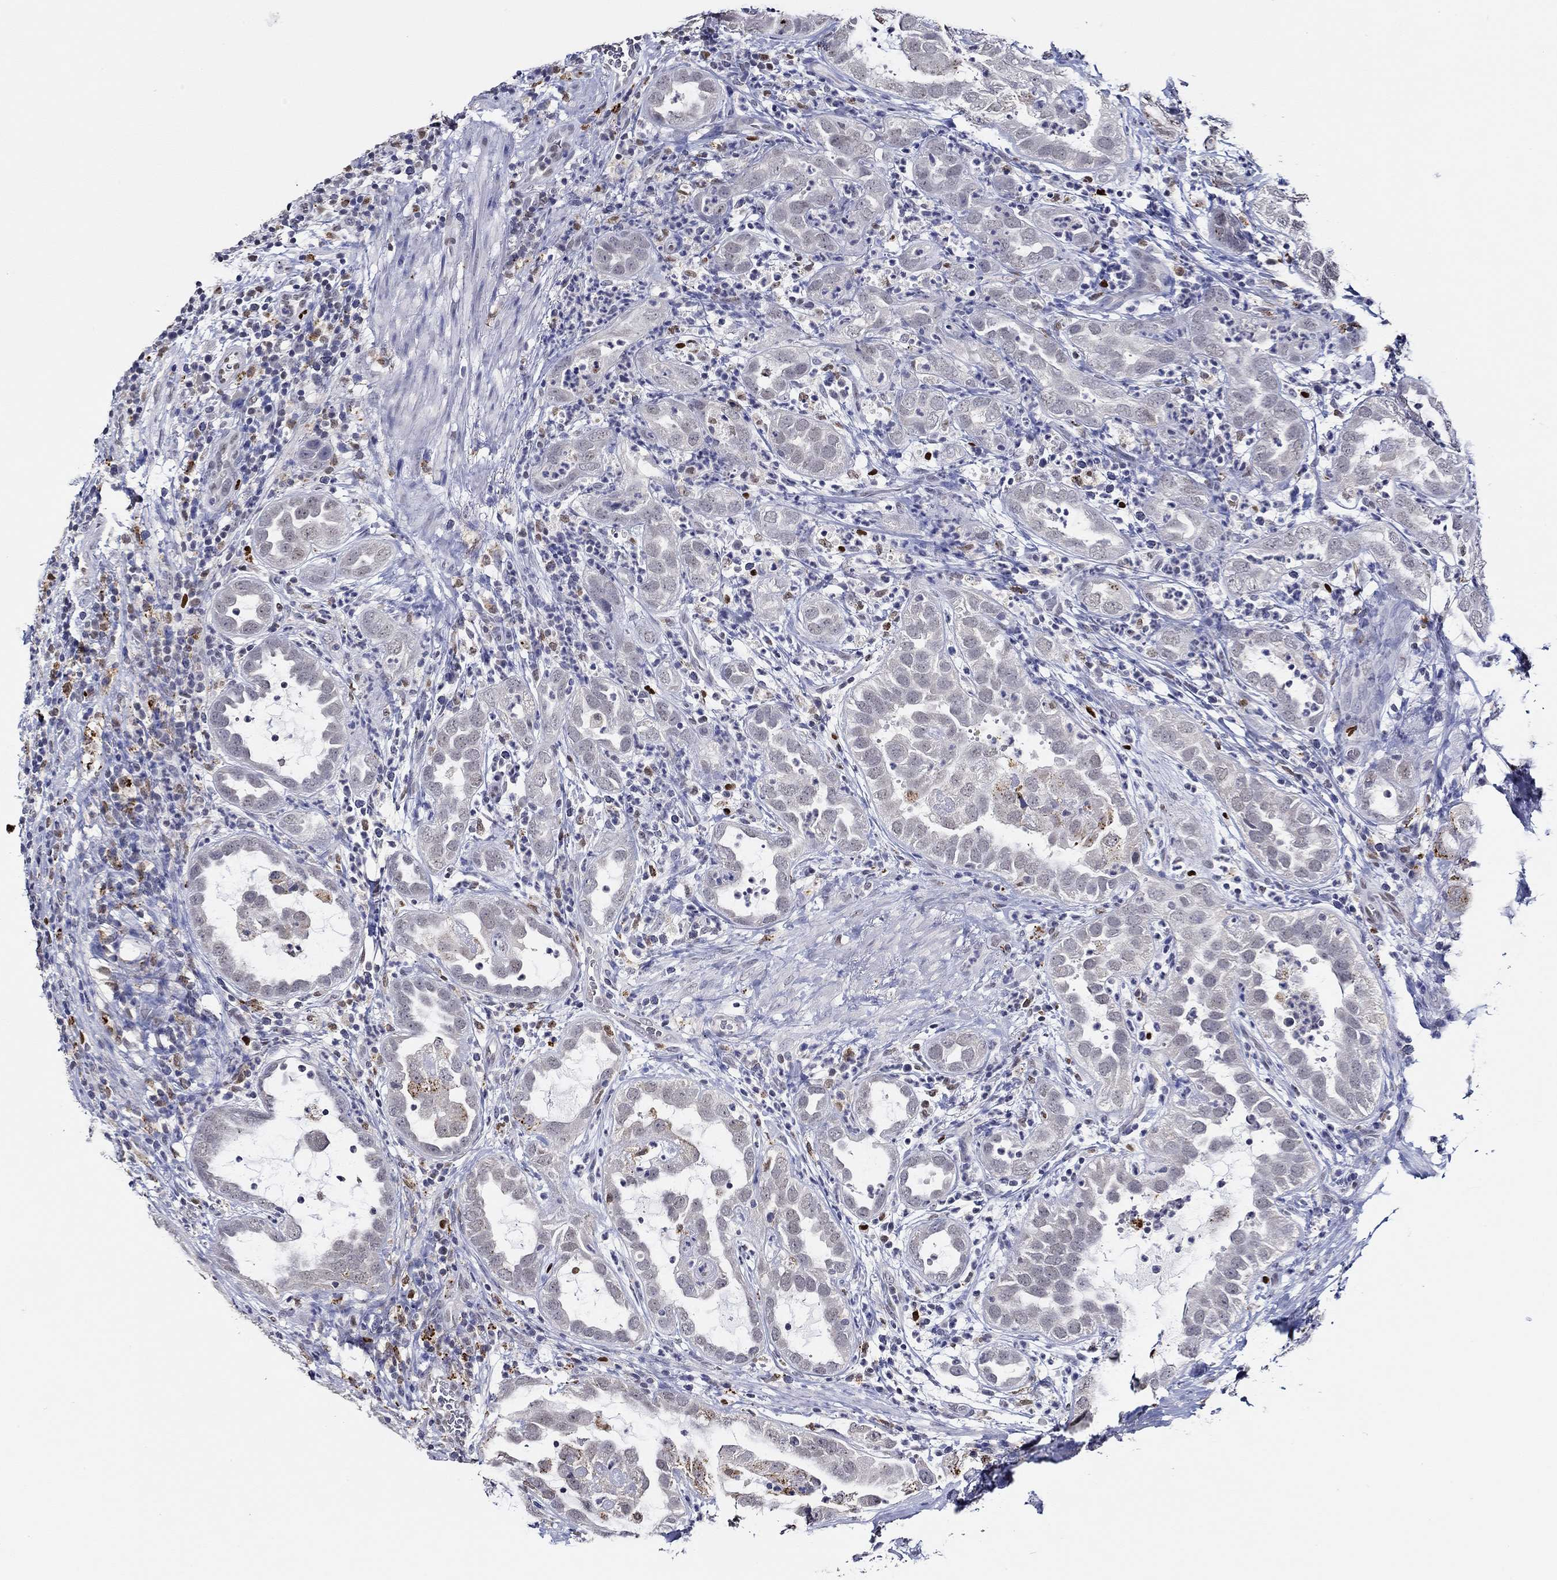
{"staining": {"intensity": "moderate", "quantity": "<25%", "location": "cytoplasmic/membranous"}, "tissue": "urothelial cancer", "cell_type": "Tumor cells", "image_type": "cancer", "snomed": [{"axis": "morphology", "description": "Urothelial carcinoma, High grade"}, {"axis": "topography", "description": "Urinary bladder"}], "caption": "Immunohistochemistry (IHC) of urothelial cancer demonstrates low levels of moderate cytoplasmic/membranous positivity in approximately <25% of tumor cells. (DAB IHC, brown staining for protein, blue staining for nuclei).", "gene": "GATA2", "patient": {"sex": "female", "age": 41}}